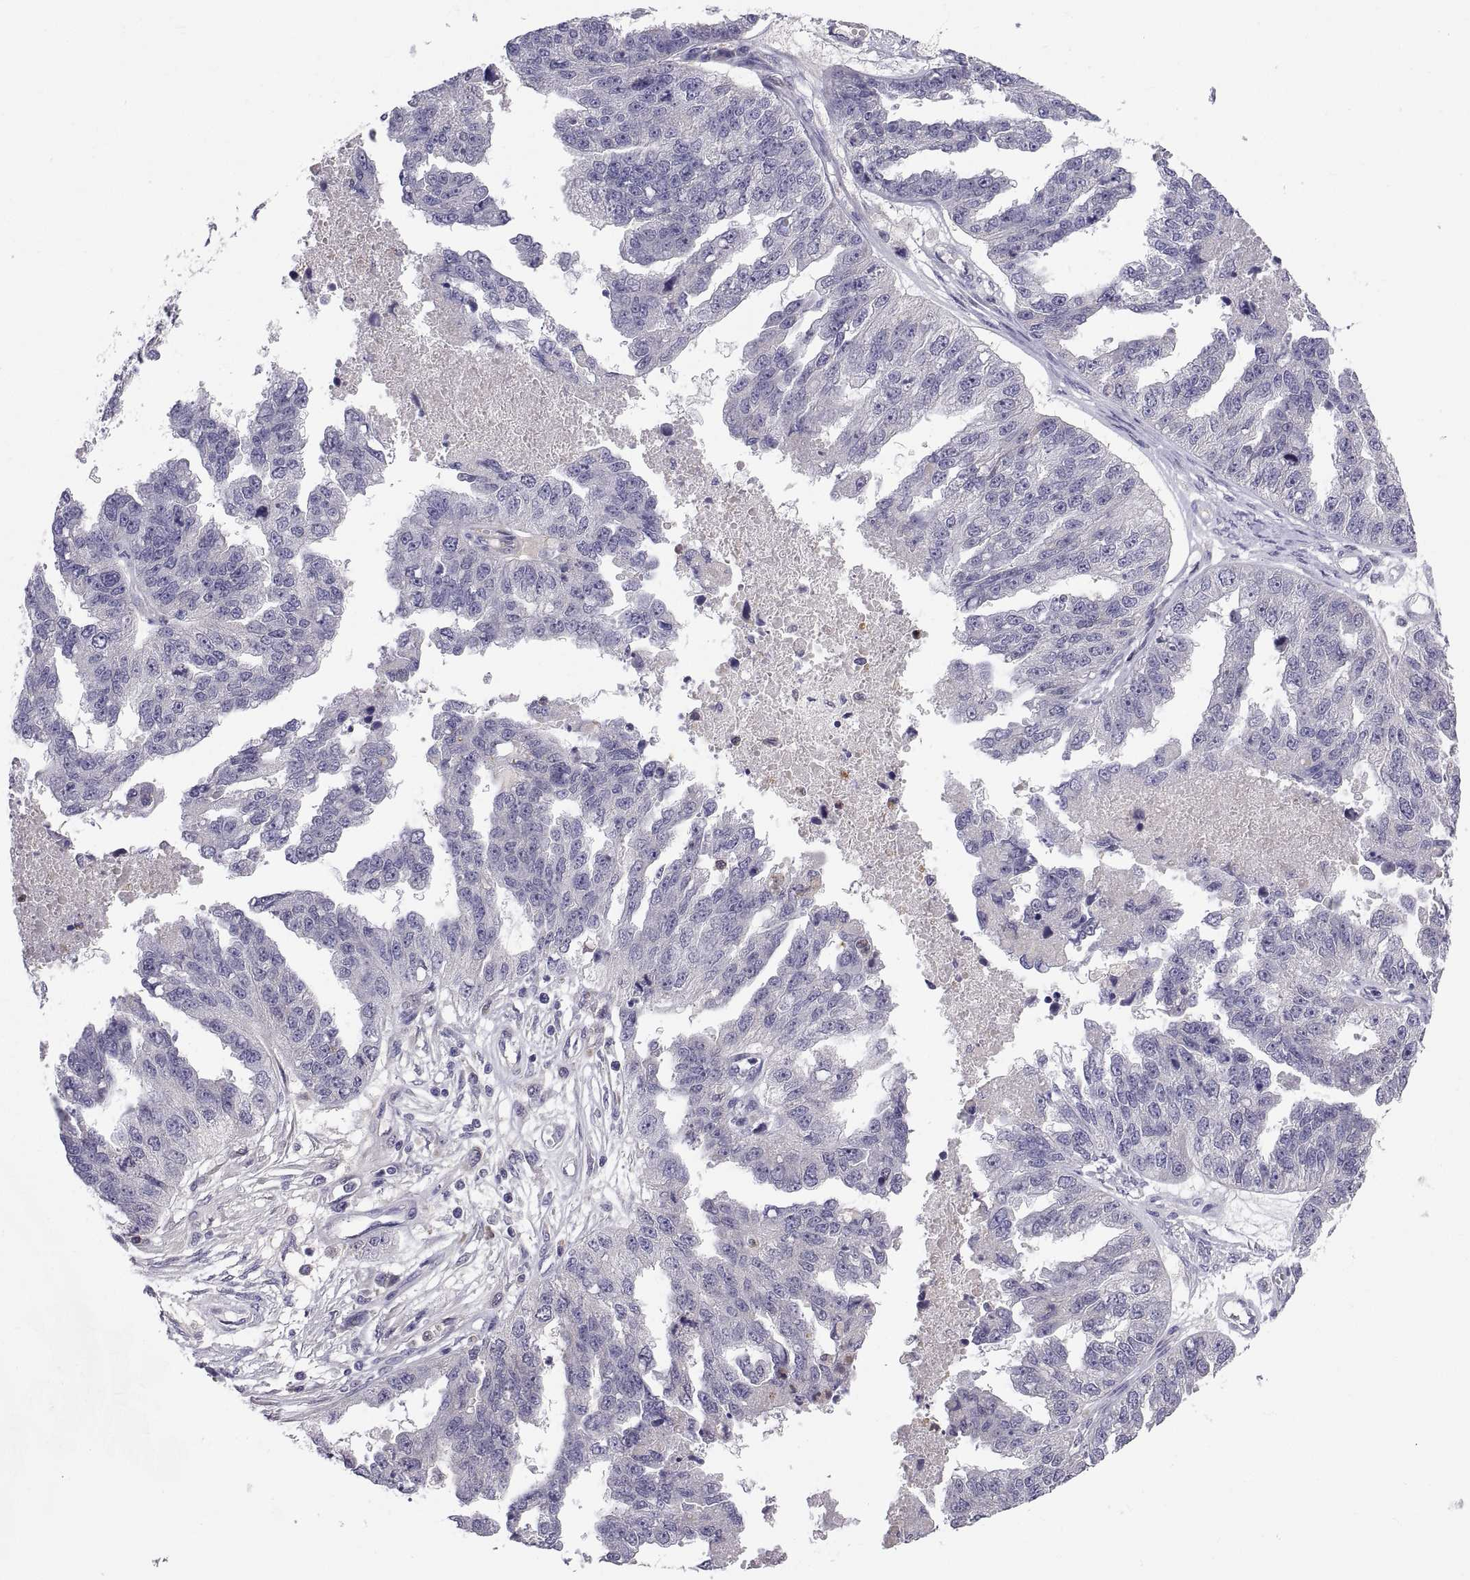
{"staining": {"intensity": "negative", "quantity": "none", "location": "none"}, "tissue": "ovarian cancer", "cell_type": "Tumor cells", "image_type": "cancer", "snomed": [{"axis": "morphology", "description": "Cystadenocarcinoma, serous, NOS"}, {"axis": "topography", "description": "Ovary"}], "caption": "The histopathology image demonstrates no staining of tumor cells in ovarian cancer.", "gene": "PKP1", "patient": {"sex": "female", "age": 58}}